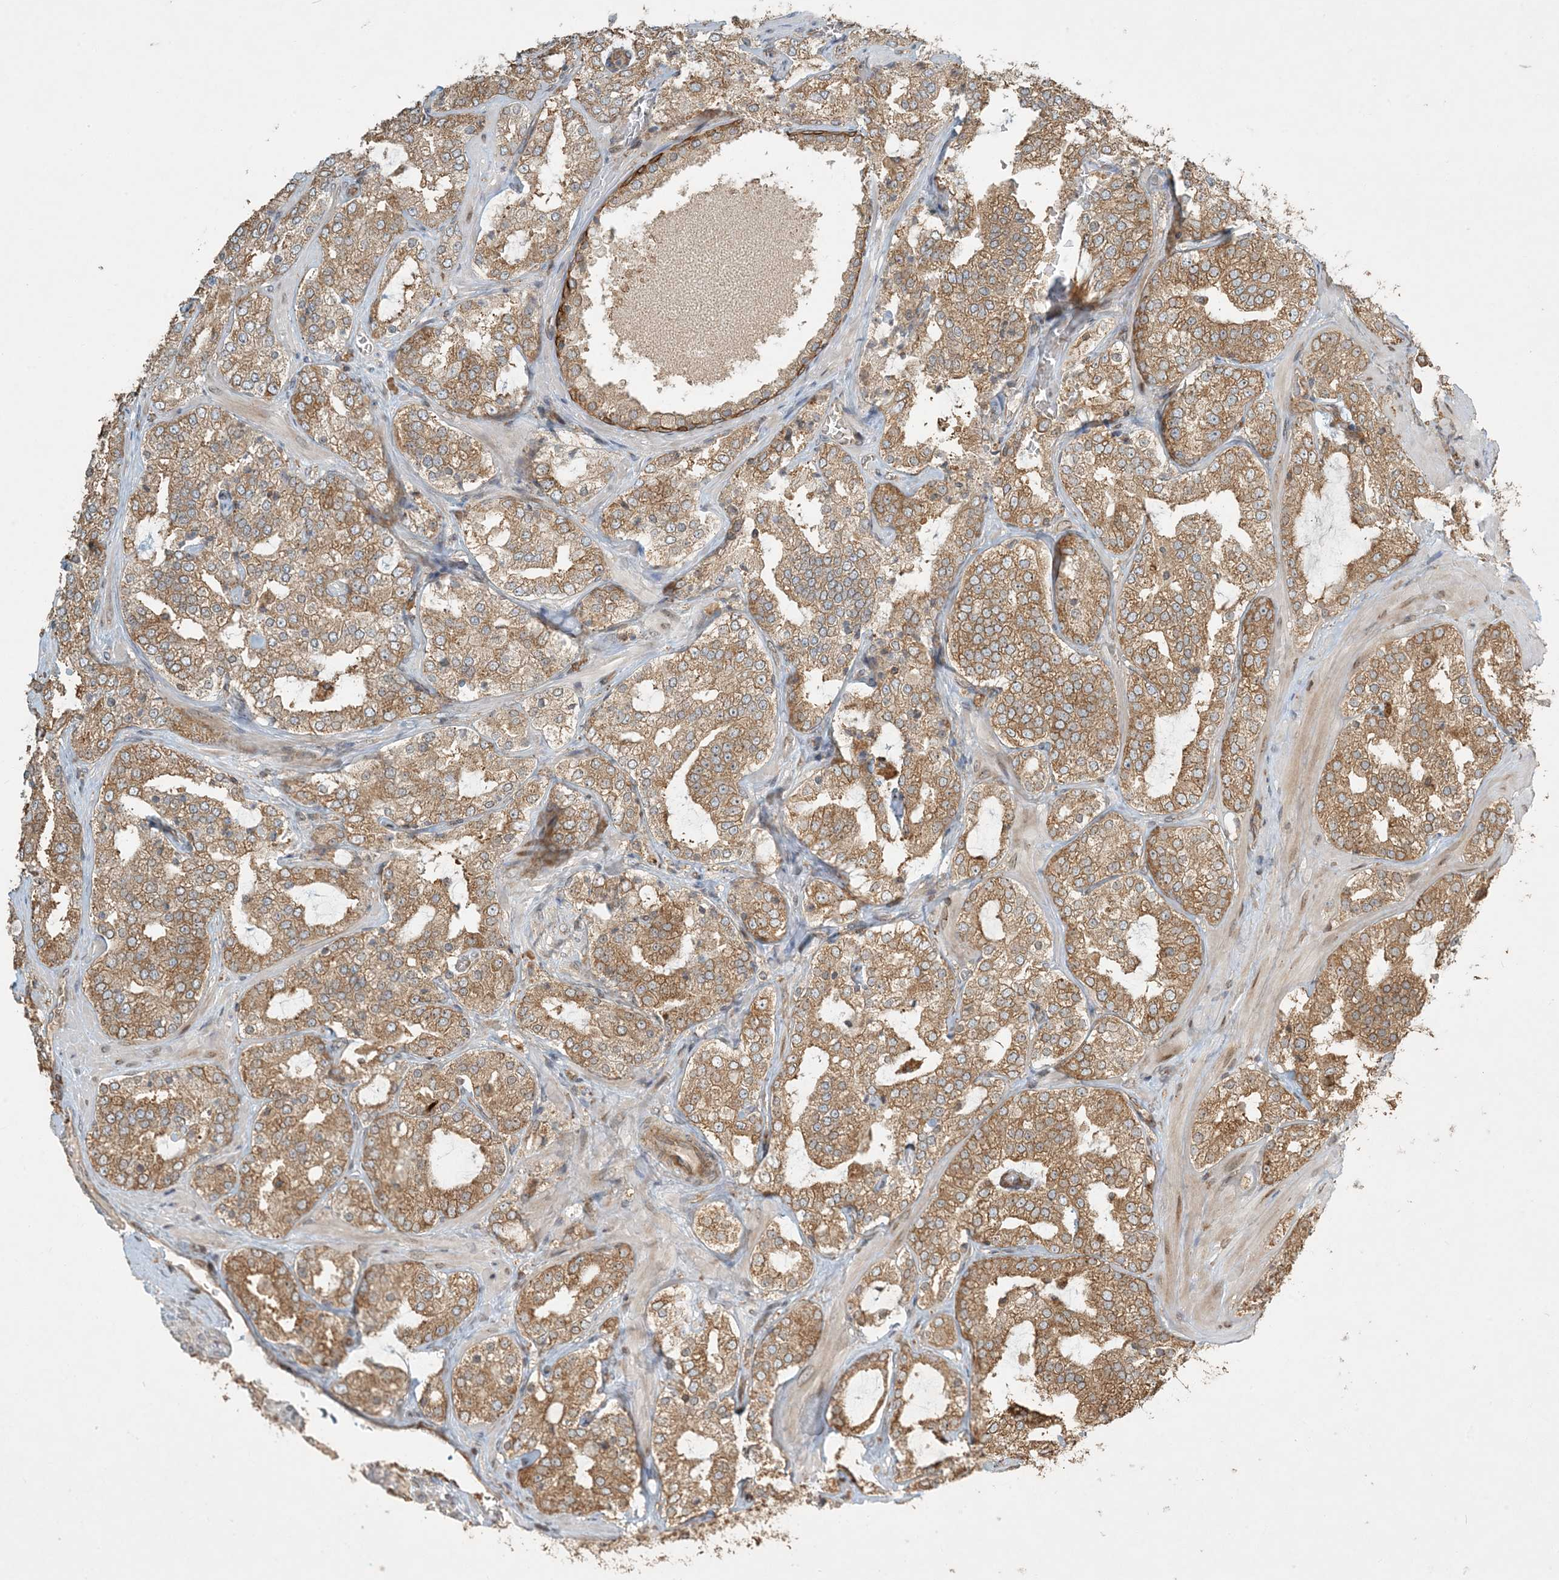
{"staining": {"intensity": "moderate", "quantity": ">75%", "location": "cytoplasmic/membranous"}, "tissue": "prostate cancer", "cell_type": "Tumor cells", "image_type": "cancer", "snomed": [{"axis": "morphology", "description": "Adenocarcinoma, High grade"}, {"axis": "topography", "description": "Prostate"}], "caption": "Prostate adenocarcinoma (high-grade) was stained to show a protein in brown. There is medium levels of moderate cytoplasmic/membranous positivity in approximately >75% of tumor cells.", "gene": "COMMD8", "patient": {"sex": "male", "age": 64}}